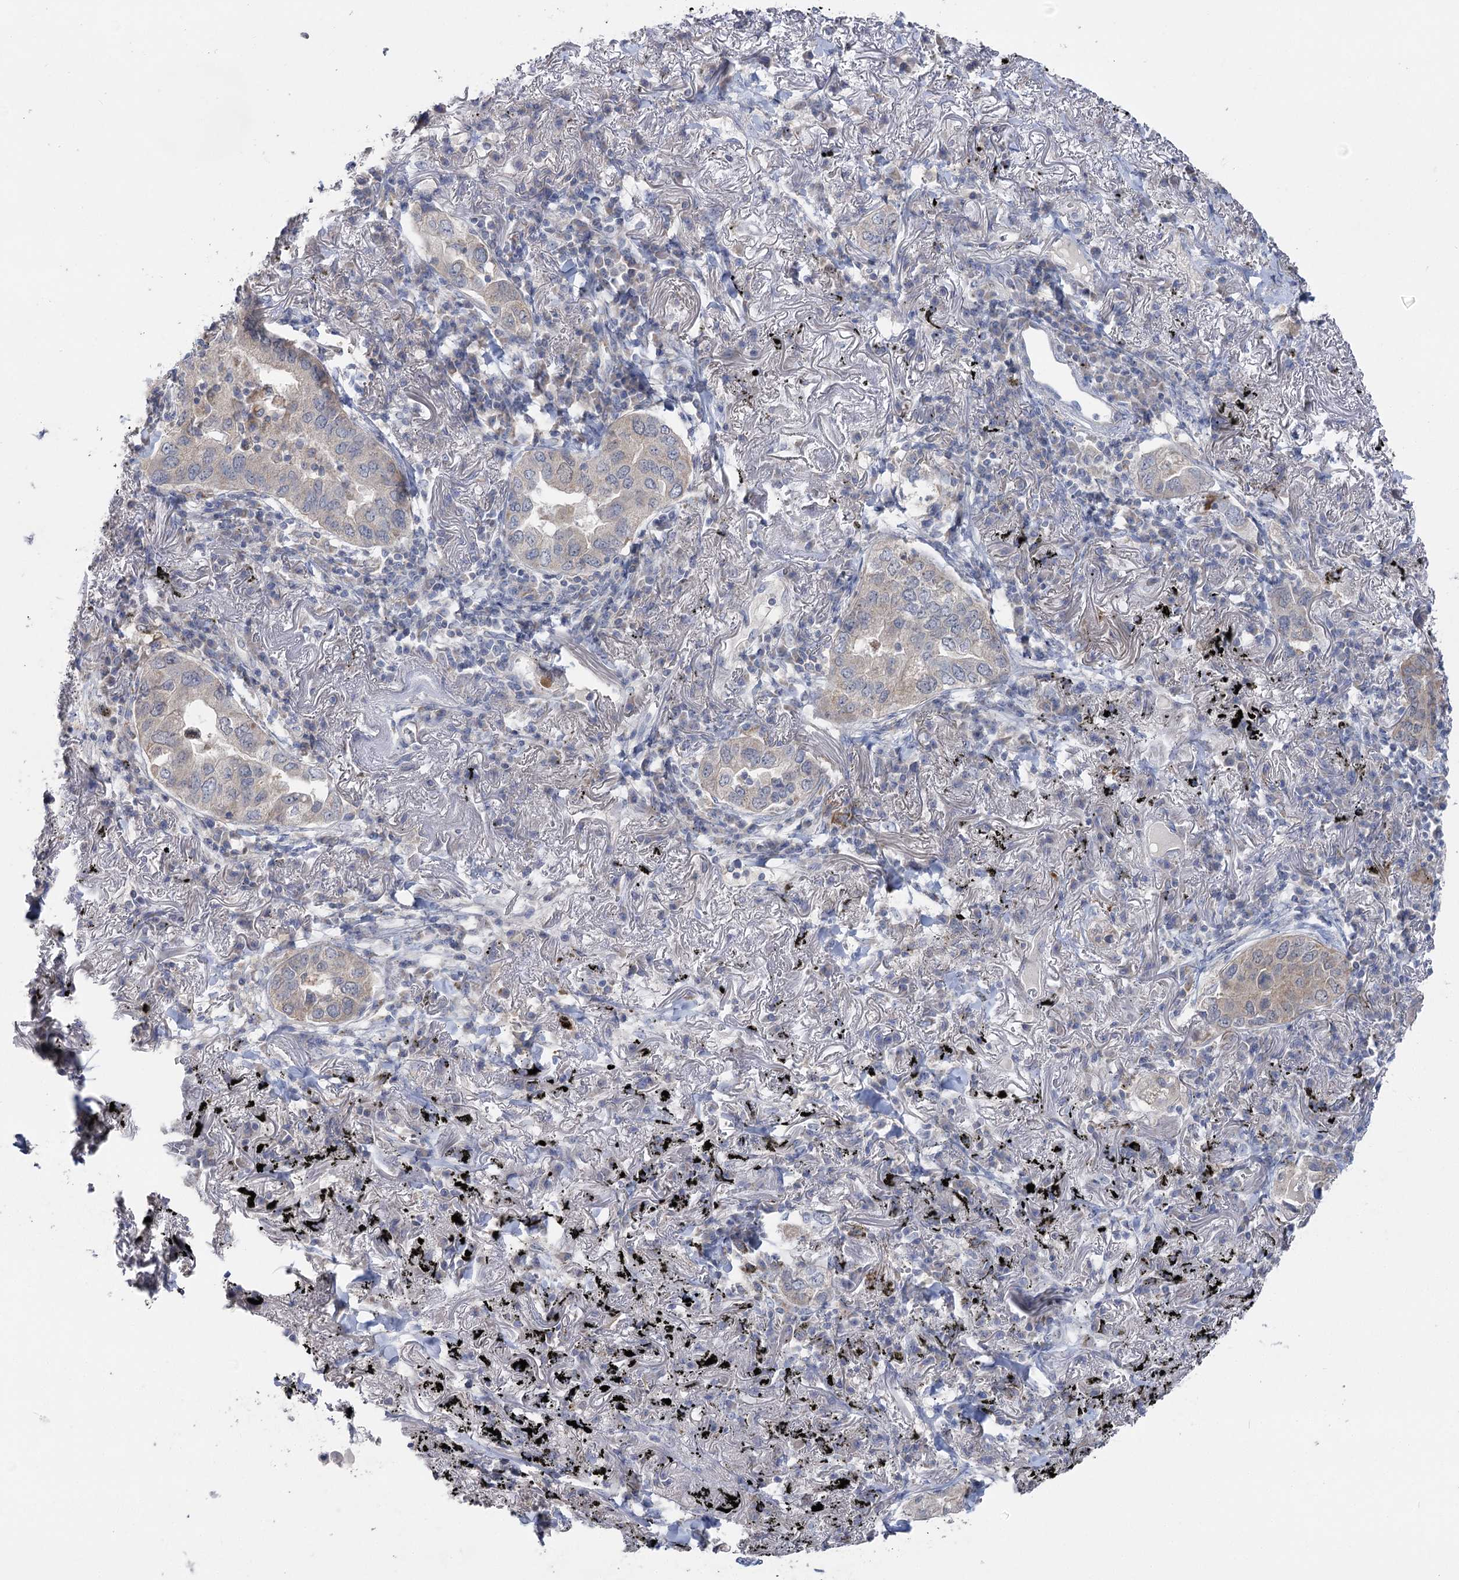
{"staining": {"intensity": "weak", "quantity": "<25%", "location": "cytoplasmic/membranous"}, "tissue": "lung cancer", "cell_type": "Tumor cells", "image_type": "cancer", "snomed": [{"axis": "morphology", "description": "Adenocarcinoma, NOS"}, {"axis": "topography", "description": "Lung"}], "caption": "IHC micrograph of neoplastic tissue: human lung cancer (adenocarcinoma) stained with DAB (3,3'-diaminobenzidine) shows no significant protein positivity in tumor cells.", "gene": "TMEM187", "patient": {"sex": "male", "age": 65}}